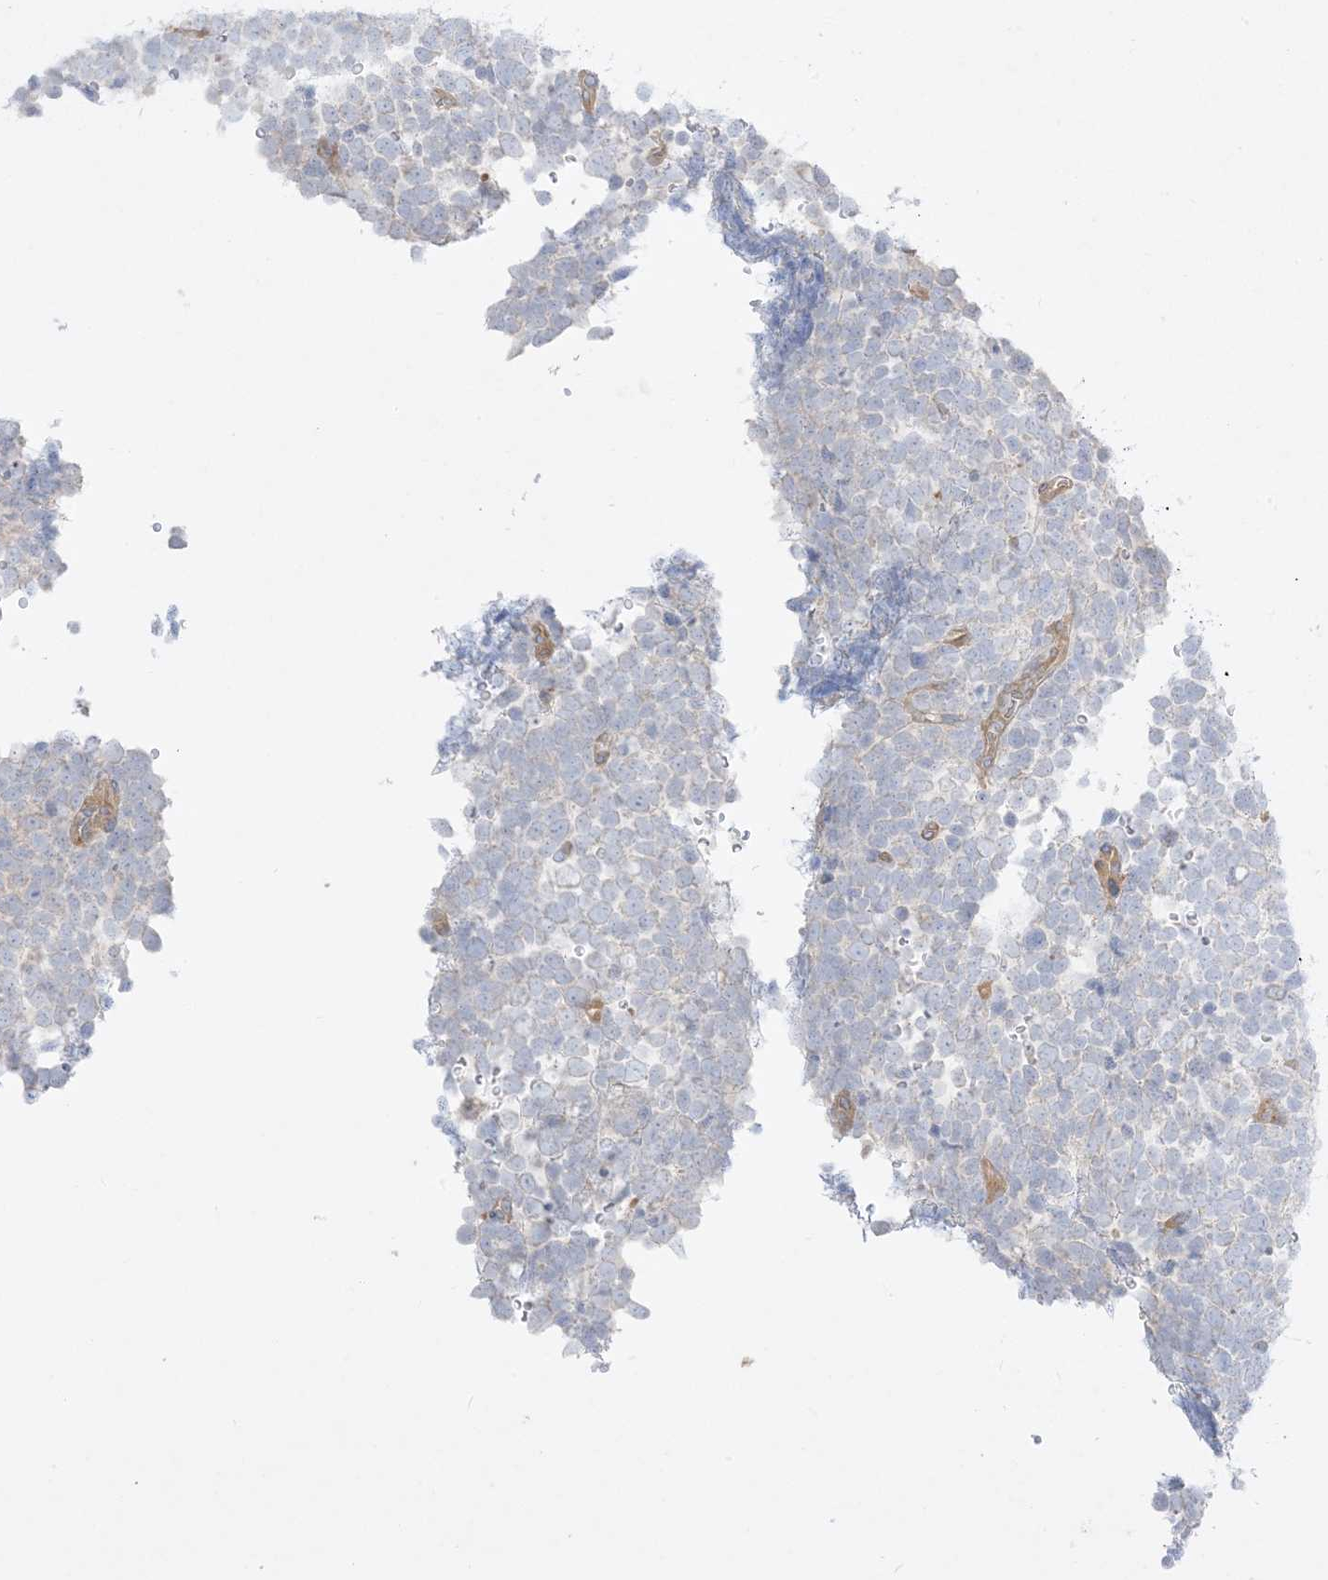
{"staining": {"intensity": "negative", "quantity": "none", "location": "none"}, "tissue": "urothelial cancer", "cell_type": "Tumor cells", "image_type": "cancer", "snomed": [{"axis": "morphology", "description": "Urothelial carcinoma, High grade"}, {"axis": "topography", "description": "Urinary bladder"}], "caption": "Protein analysis of urothelial cancer shows no significant positivity in tumor cells.", "gene": "ARHGEF9", "patient": {"sex": "female", "age": 82}}